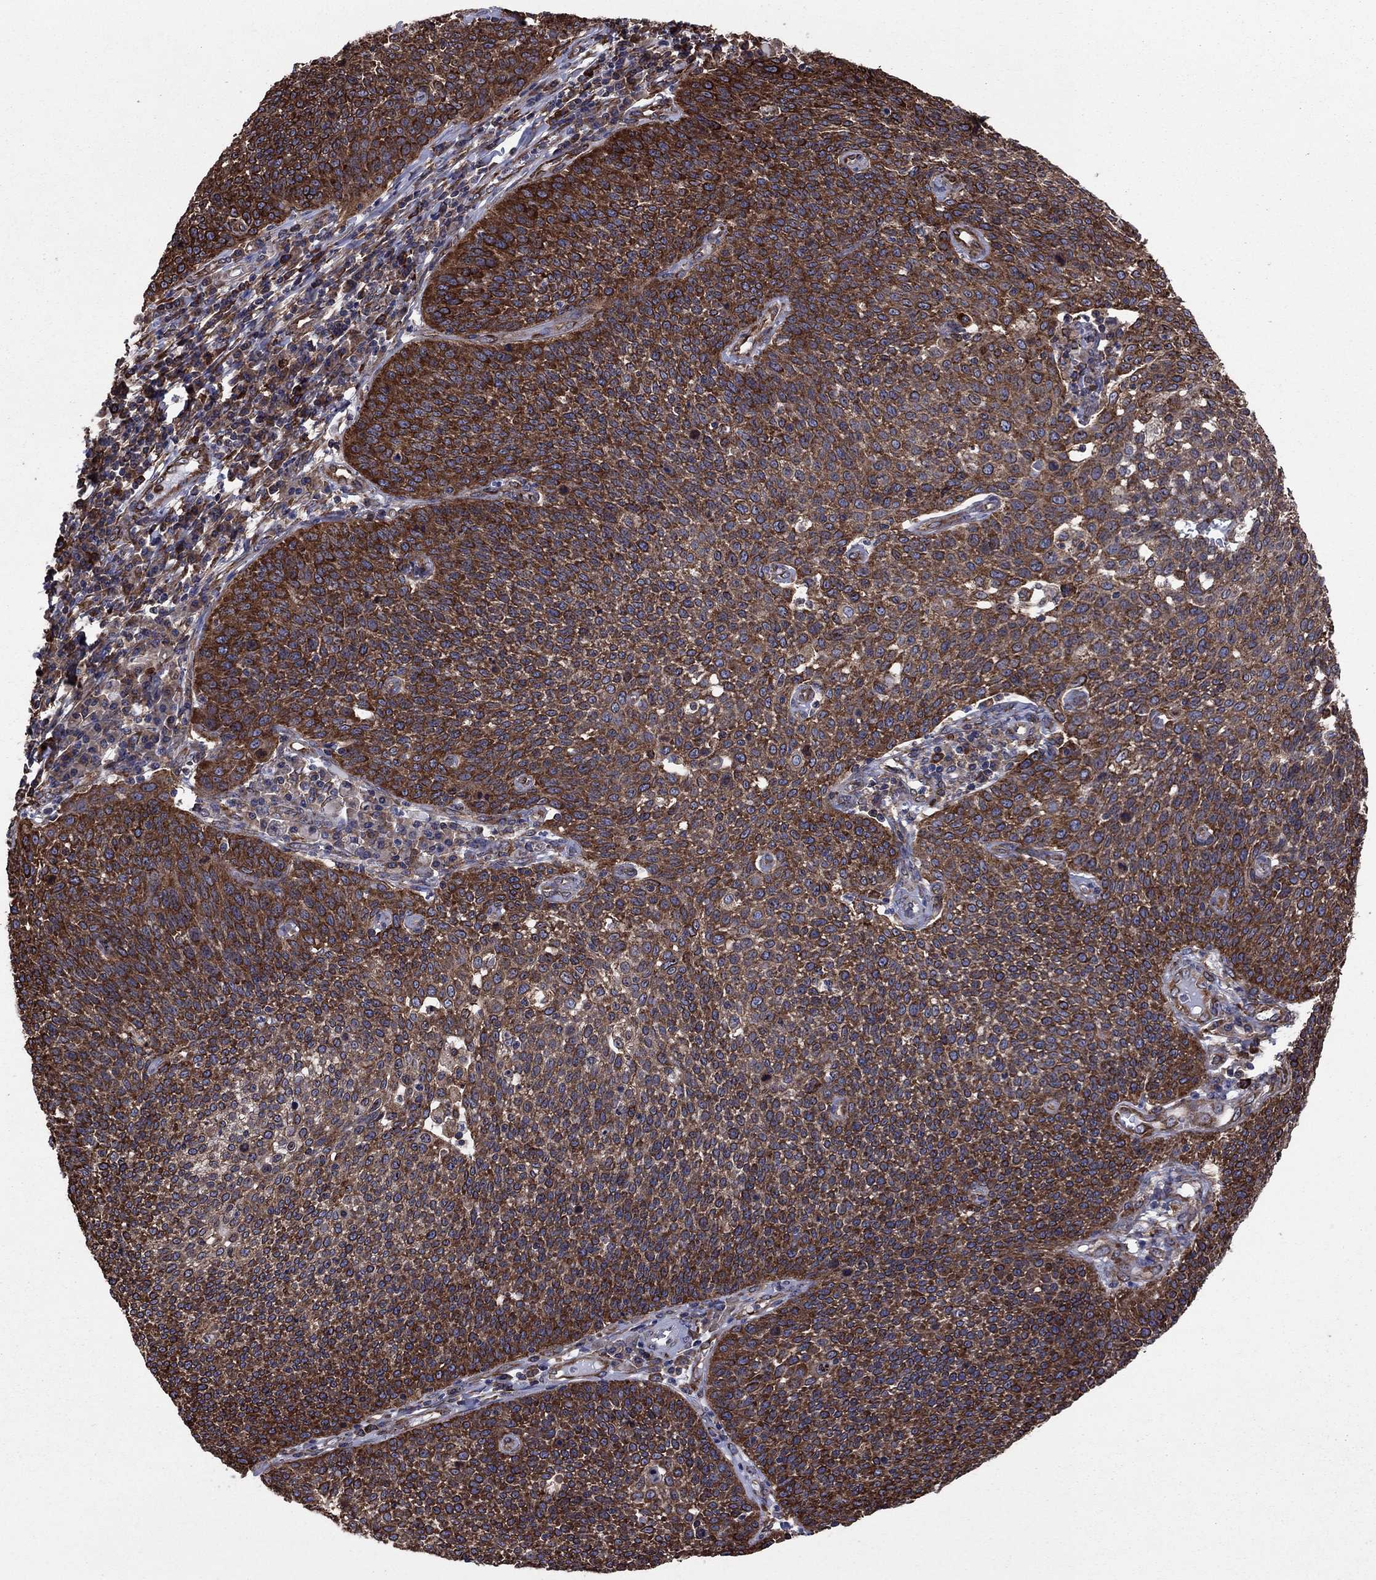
{"staining": {"intensity": "strong", "quantity": ">75%", "location": "cytoplasmic/membranous"}, "tissue": "cervical cancer", "cell_type": "Tumor cells", "image_type": "cancer", "snomed": [{"axis": "morphology", "description": "Squamous cell carcinoma, NOS"}, {"axis": "topography", "description": "Cervix"}], "caption": "Protein expression analysis of cervical cancer (squamous cell carcinoma) exhibits strong cytoplasmic/membranous expression in about >75% of tumor cells.", "gene": "YBX1", "patient": {"sex": "female", "age": 34}}